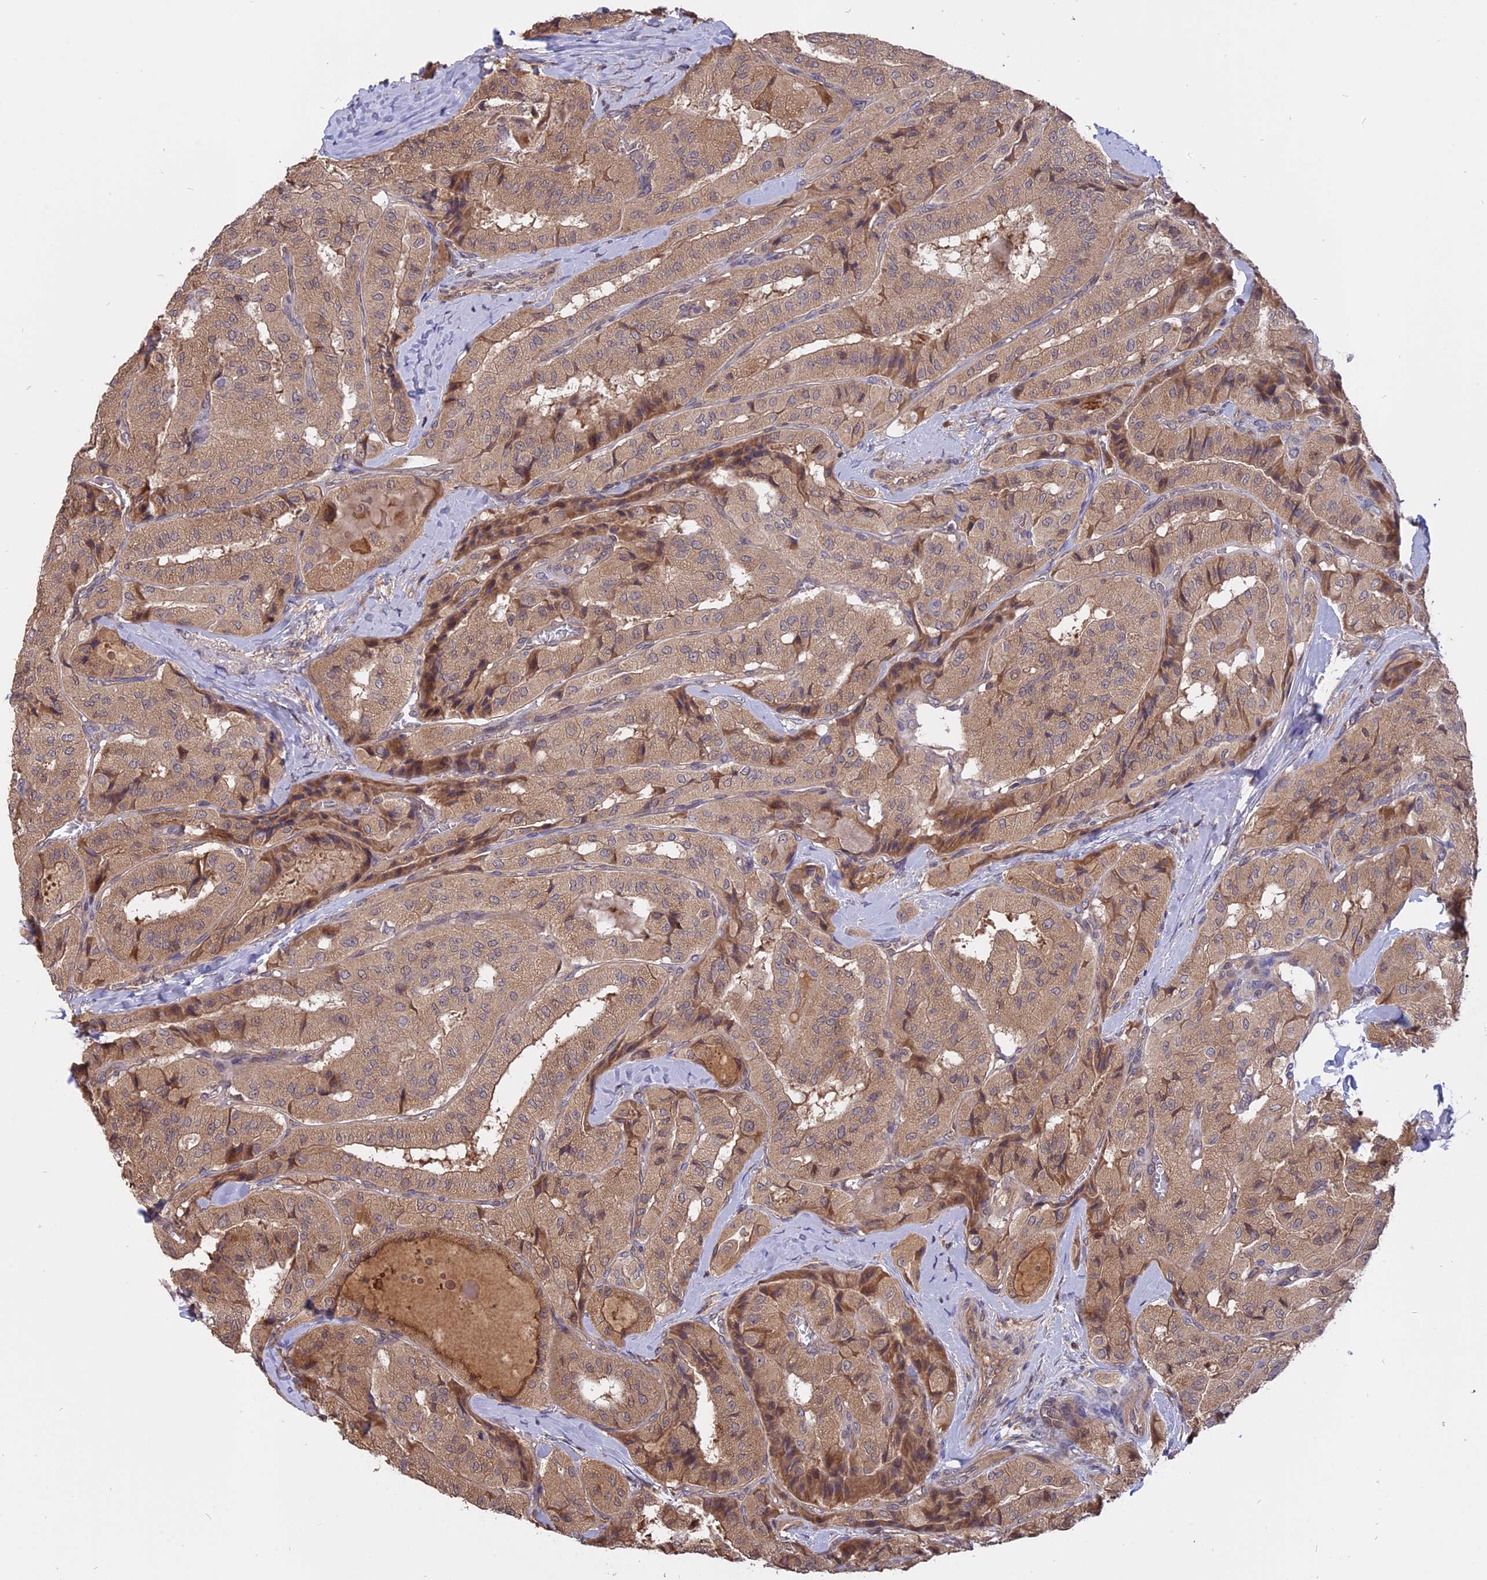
{"staining": {"intensity": "moderate", "quantity": ">75%", "location": "cytoplasmic/membranous"}, "tissue": "thyroid cancer", "cell_type": "Tumor cells", "image_type": "cancer", "snomed": [{"axis": "morphology", "description": "Normal tissue, NOS"}, {"axis": "morphology", "description": "Papillary adenocarcinoma, NOS"}, {"axis": "topography", "description": "Thyroid gland"}], "caption": "Thyroid papillary adenocarcinoma tissue reveals moderate cytoplasmic/membranous expression in approximately >75% of tumor cells, visualized by immunohistochemistry. The staining was performed using DAB (3,3'-diaminobenzidine) to visualize the protein expression in brown, while the nuclei were stained in blue with hematoxylin (Magnification: 20x).", "gene": "CARMIL2", "patient": {"sex": "female", "age": 59}}